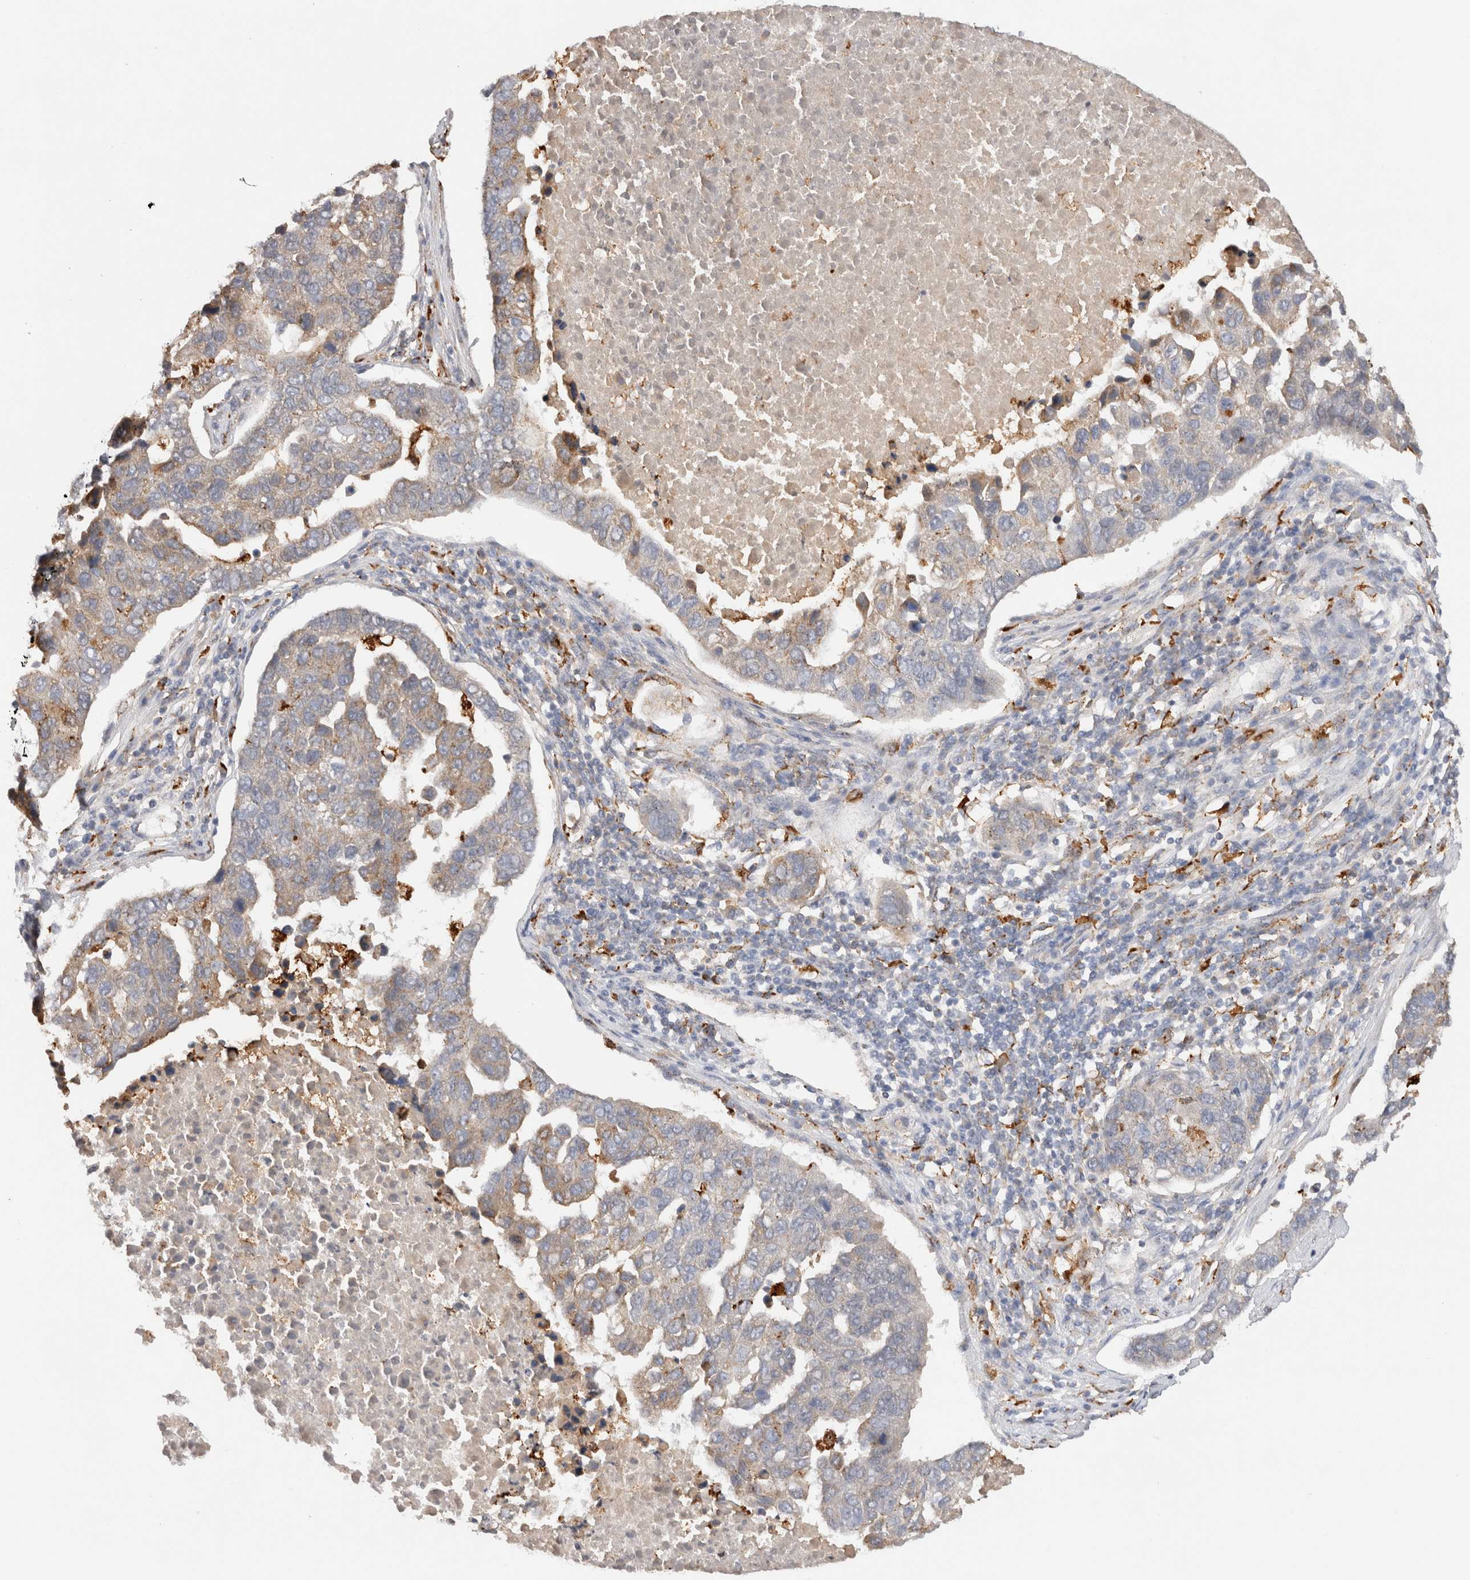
{"staining": {"intensity": "moderate", "quantity": "<25%", "location": "cytoplasmic/membranous"}, "tissue": "pancreatic cancer", "cell_type": "Tumor cells", "image_type": "cancer", "snomed": [{"axis": "morphology", "description": "Adenocarcinoma, NOS"}, {"axis": "topography", "description": "Pancreas"}], "caption": "Tumor cells display low levels of moderate cytoplasmic/membranous positivity in approximately <25% of cells in human pancreatic cancer (adenocarcinoma).", "gene": "GNS", "patient": {"sex": "female", "age": 61}}